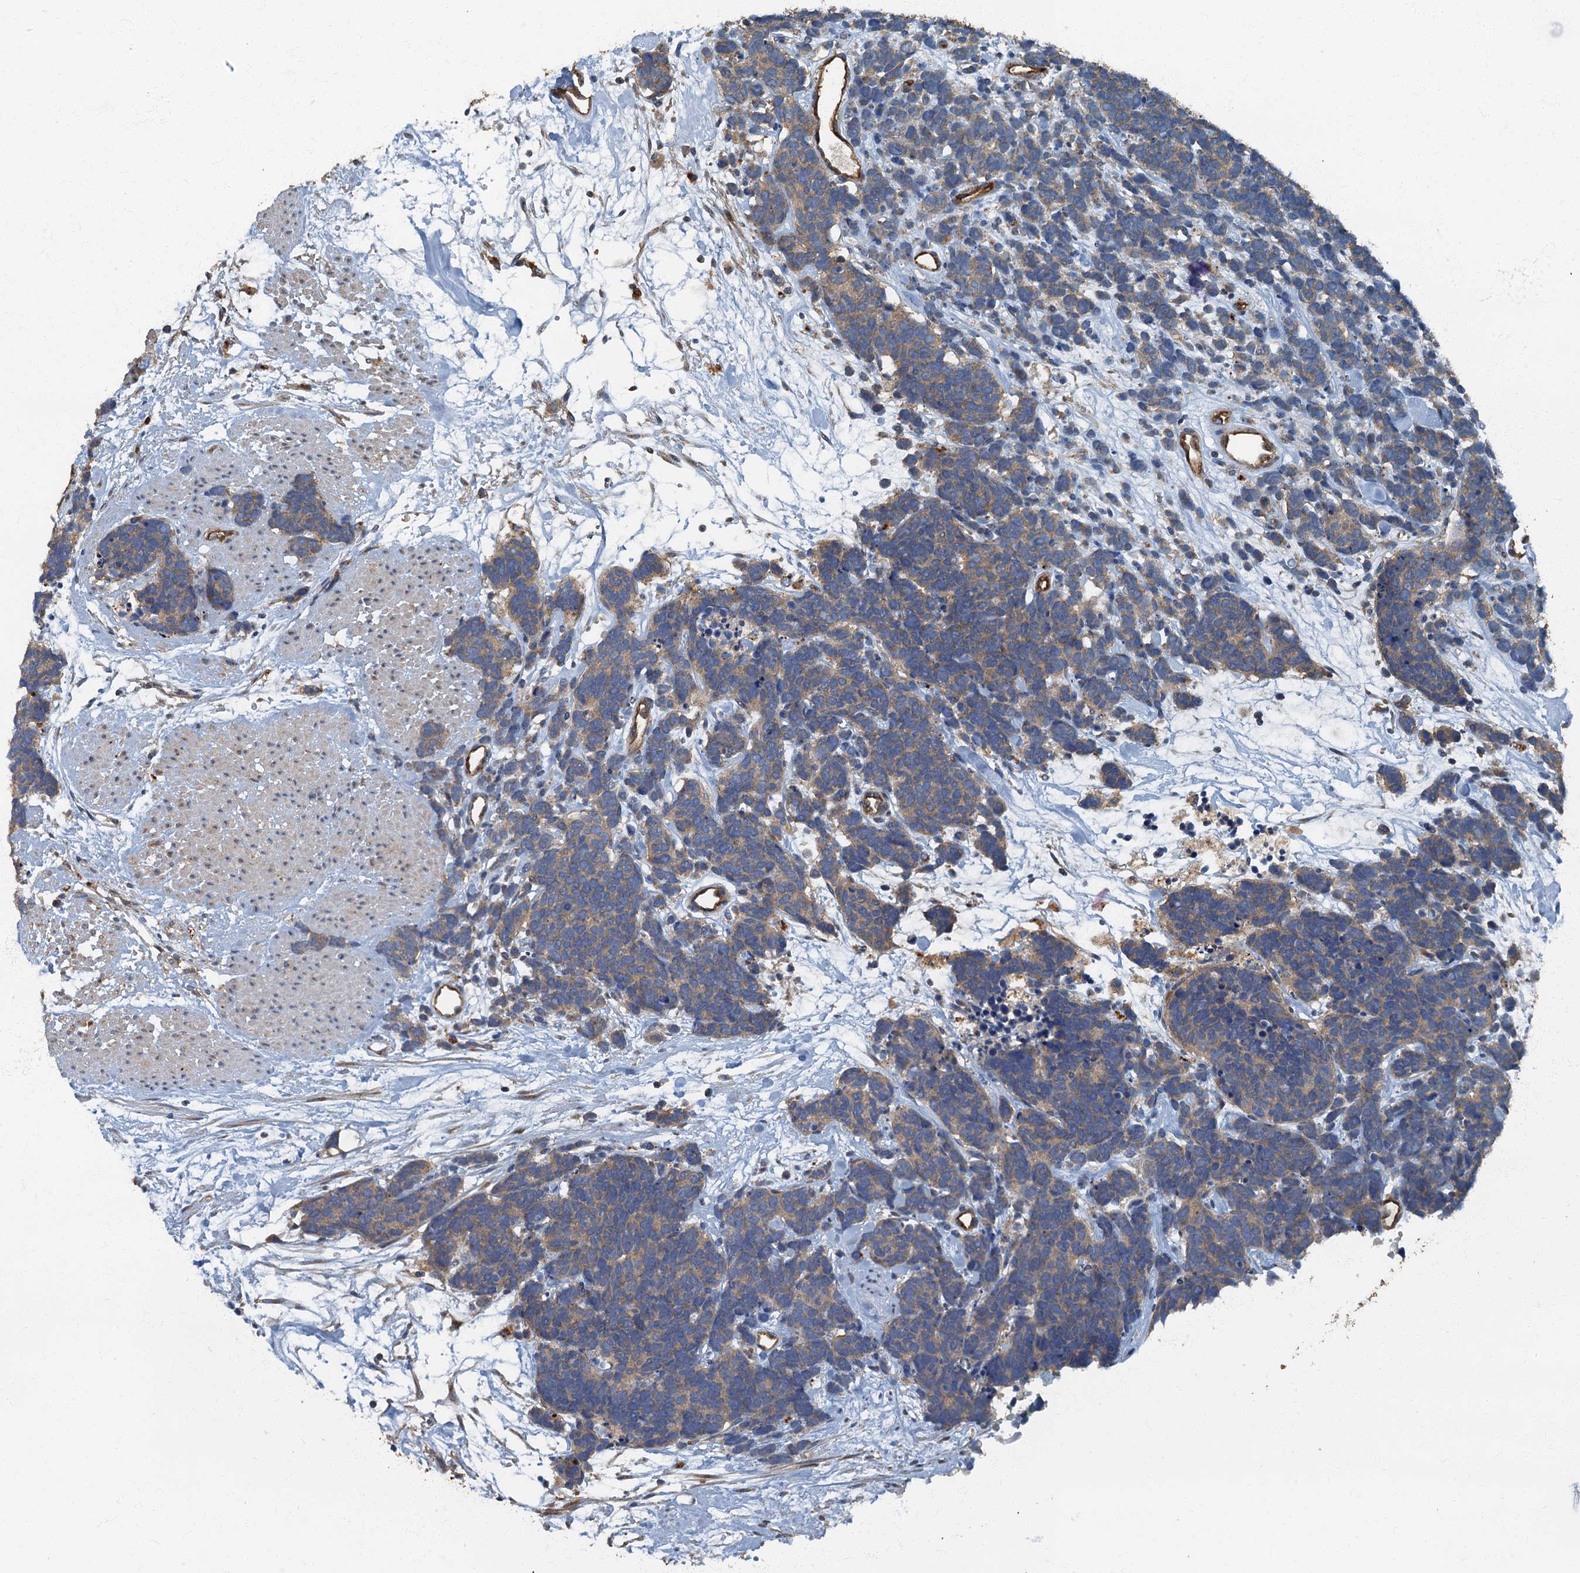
{"staining": {"intensity": "weak", "quantity": "25%-75%", "location": "cytoplasmic/membranous"}, "tissue": "carcinoid", "cell_type": "Tumor cells", "image_type": "cancer", "snomed": [{"axis": "morphology", "description": "Carcinoma, NOS"}, {"axis": "morphology", "description": "Carcinoid, malignant, NOS"}, {"axis": "topography", "description": "Urinary bladder"}], "caption": "Immunohistochemistry histopathology image of human carcinoid (malignant) stained for a protein (brown), which displays low levels of weak cytoplasmic/membranous positivity in approximately 25%-75% of tumor cells.", "gene": "ARL11", "patient": {"sex": "male", "age": 57}}